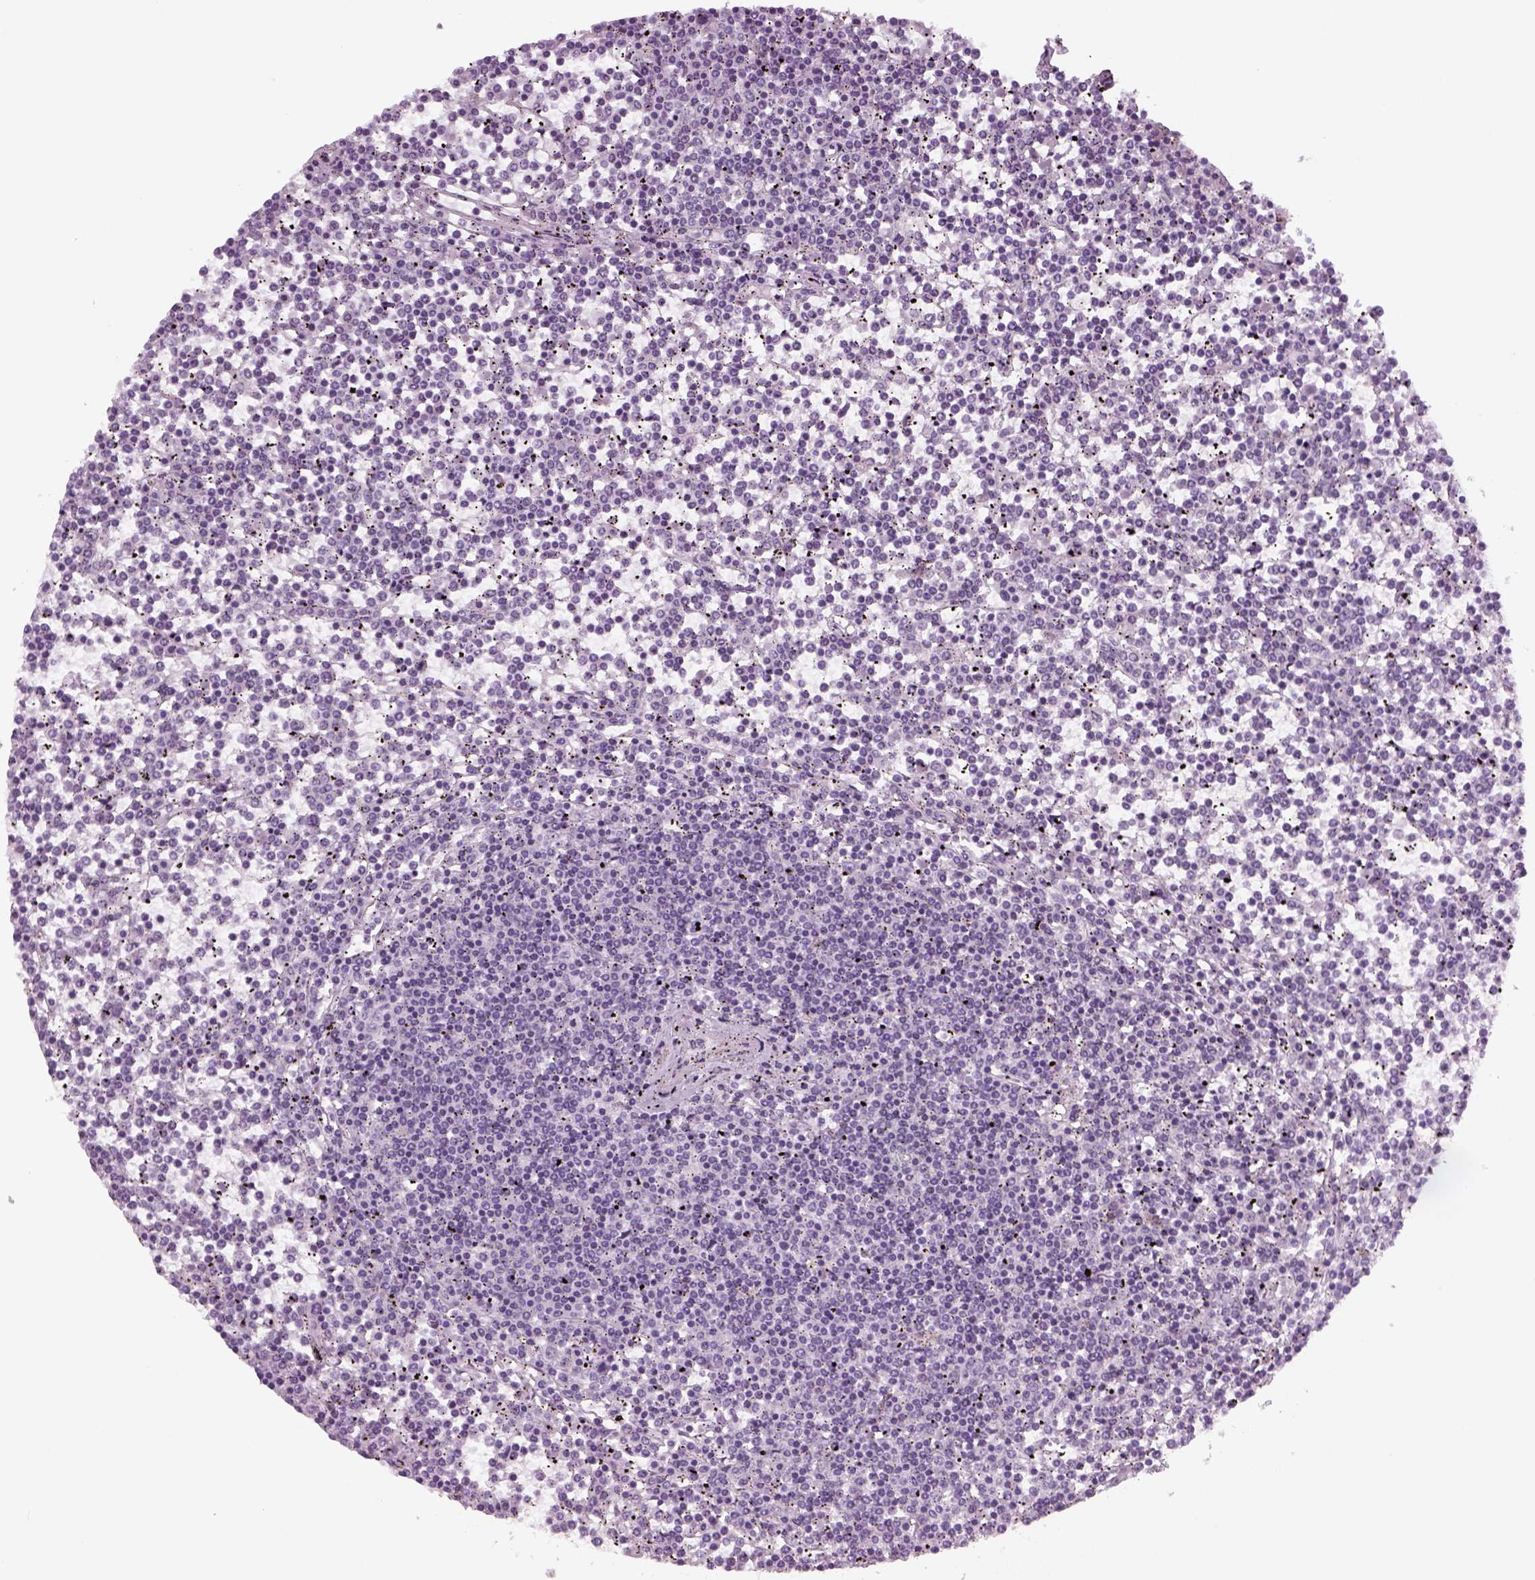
{"staining": {"intensity": "negative", "quantity": "none", "location": "none"}, "tissue": "lymphoma", "cell_type": "Tumor cells", "image_type": "cancer", "snomed": [{"axis": "morphology", "description": "Malignant lymphoma, non-Hodgkin's type, Low grade"}, {"axis": "topography", "description": "Spleen"}], "caption": "This micrograph is of lymphoma stained with immunohistochemistry to label a protein in brown with the nuclei are counter-stained blue. There is no expression in tumor cells.", "gene": "KRT75", "patient": {"sex": "female", "age": 19}}